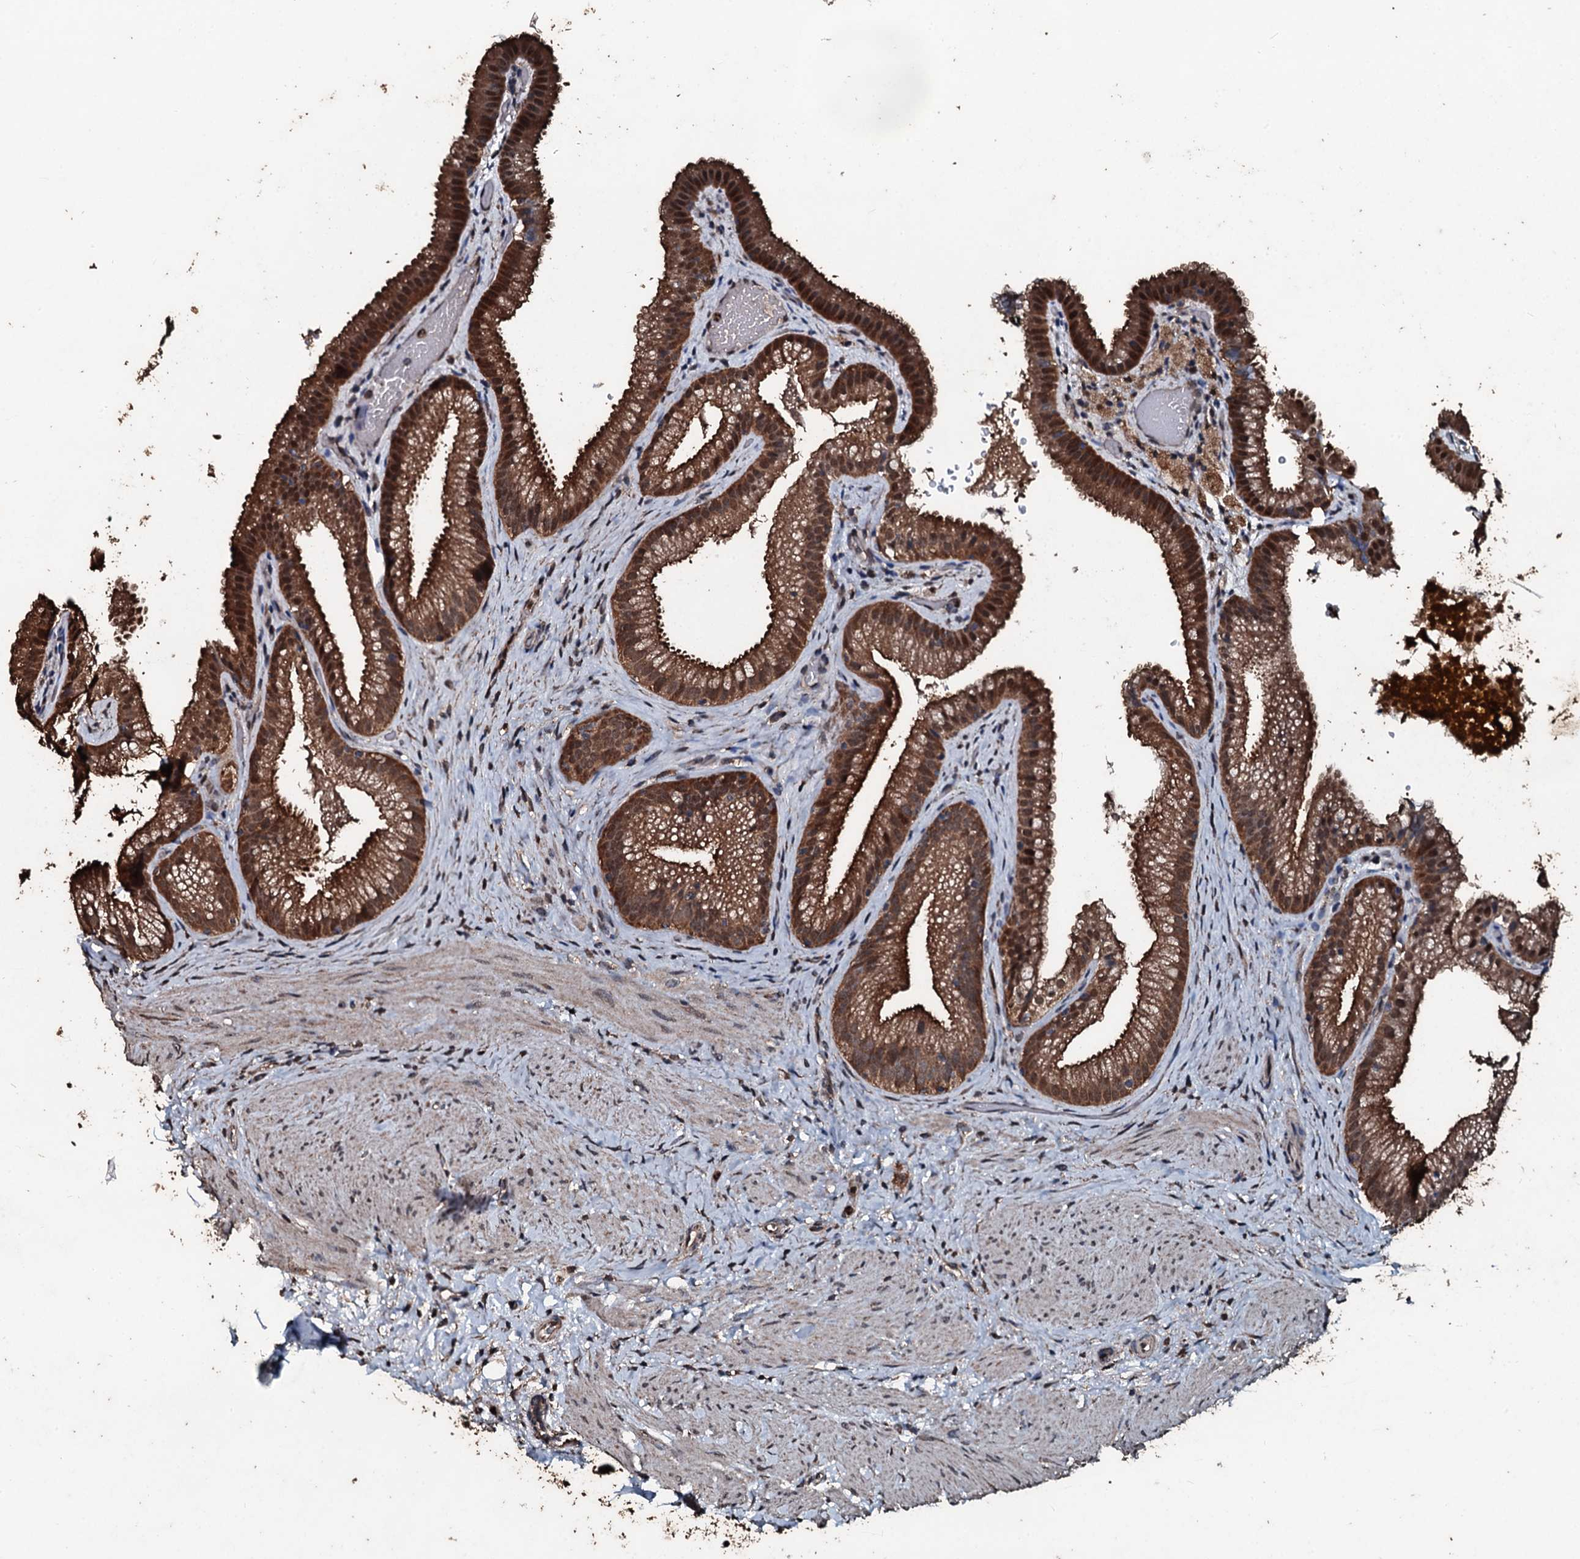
{"staining": {"intensity": "strong", "quantity": ">75%", "location": "cytoplasmic/membranous,nuclear"}, "tissue": "gallbladder", "cell_type": "Glandular cells", "image_type": "normal", "snomed": [{"axis": "morphology", "description": "Normal tissue, NOS"}, {"axis": "morphology", "description": "Inflammation, NOS"}, {"axis": "topography", "description": "Gallbladder"}], "caption": "This histopathology image demonstrates IHC staining of normal gallbladder, with high strong cytoplasmic/membranous,nuclear staining in about >75% of glandular cells.", "gene": "FAAP24", "patient": {"sex": "male", "age": 51}}